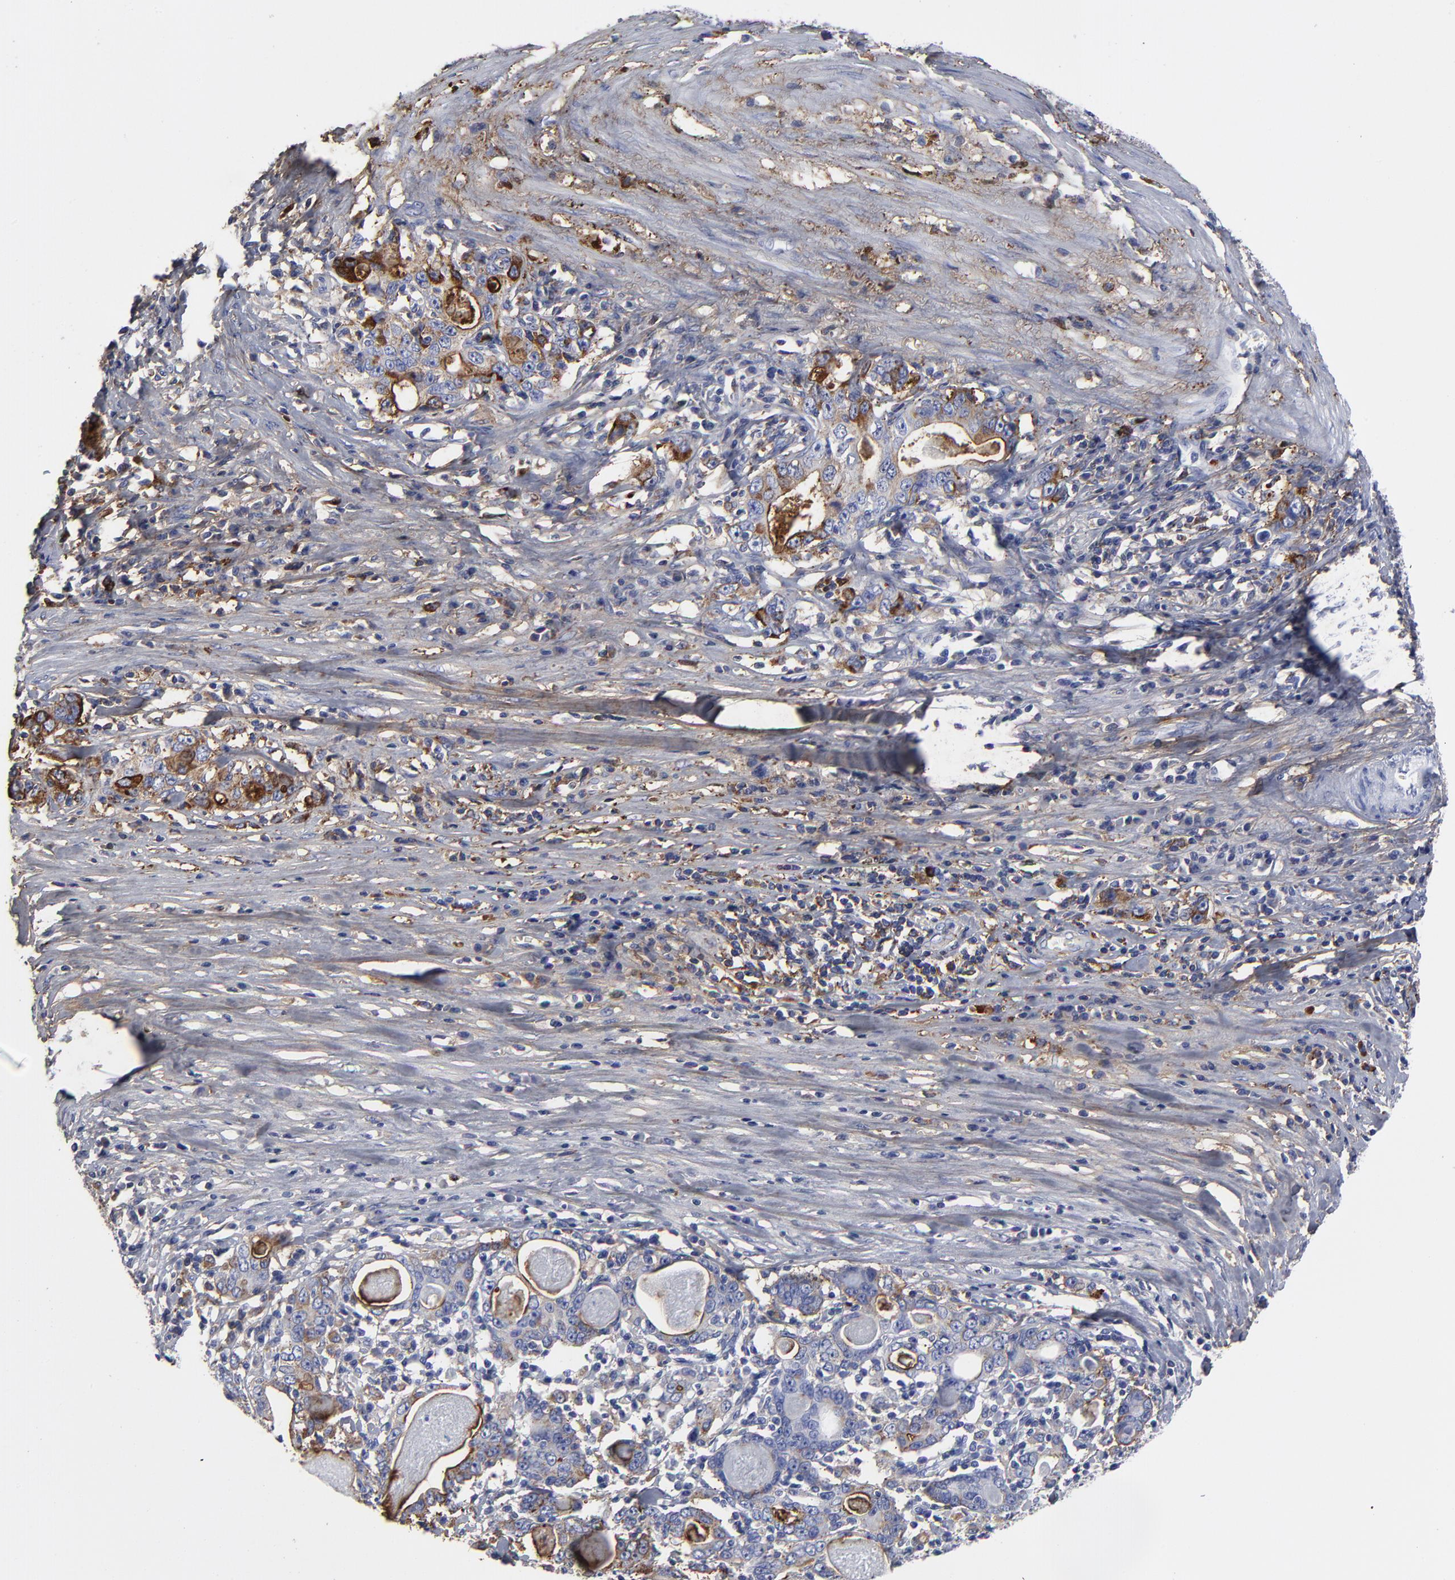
{"staining": {"intensity": "strong", "quantity": "25%-75%", "location": "cytoplasmic/membranous"}, "tissue": "stomach cancer", "cell_type": "Tumor cells", "image_type": "cancer", "snomed": [{"axis": "morphology", "description": "Adenocarcinoma, NOS"}, {"axis": "topography", "description": "Stomach, lower"}], "caption": "Protein staining by immunohistochemistry shows strong cytoplasmic/membranous expression in about 25%-75% of tumor cells in stomach adenocarcinoma.", "gene": "DCN", "patient": {"sex": "female", "age": 72}}